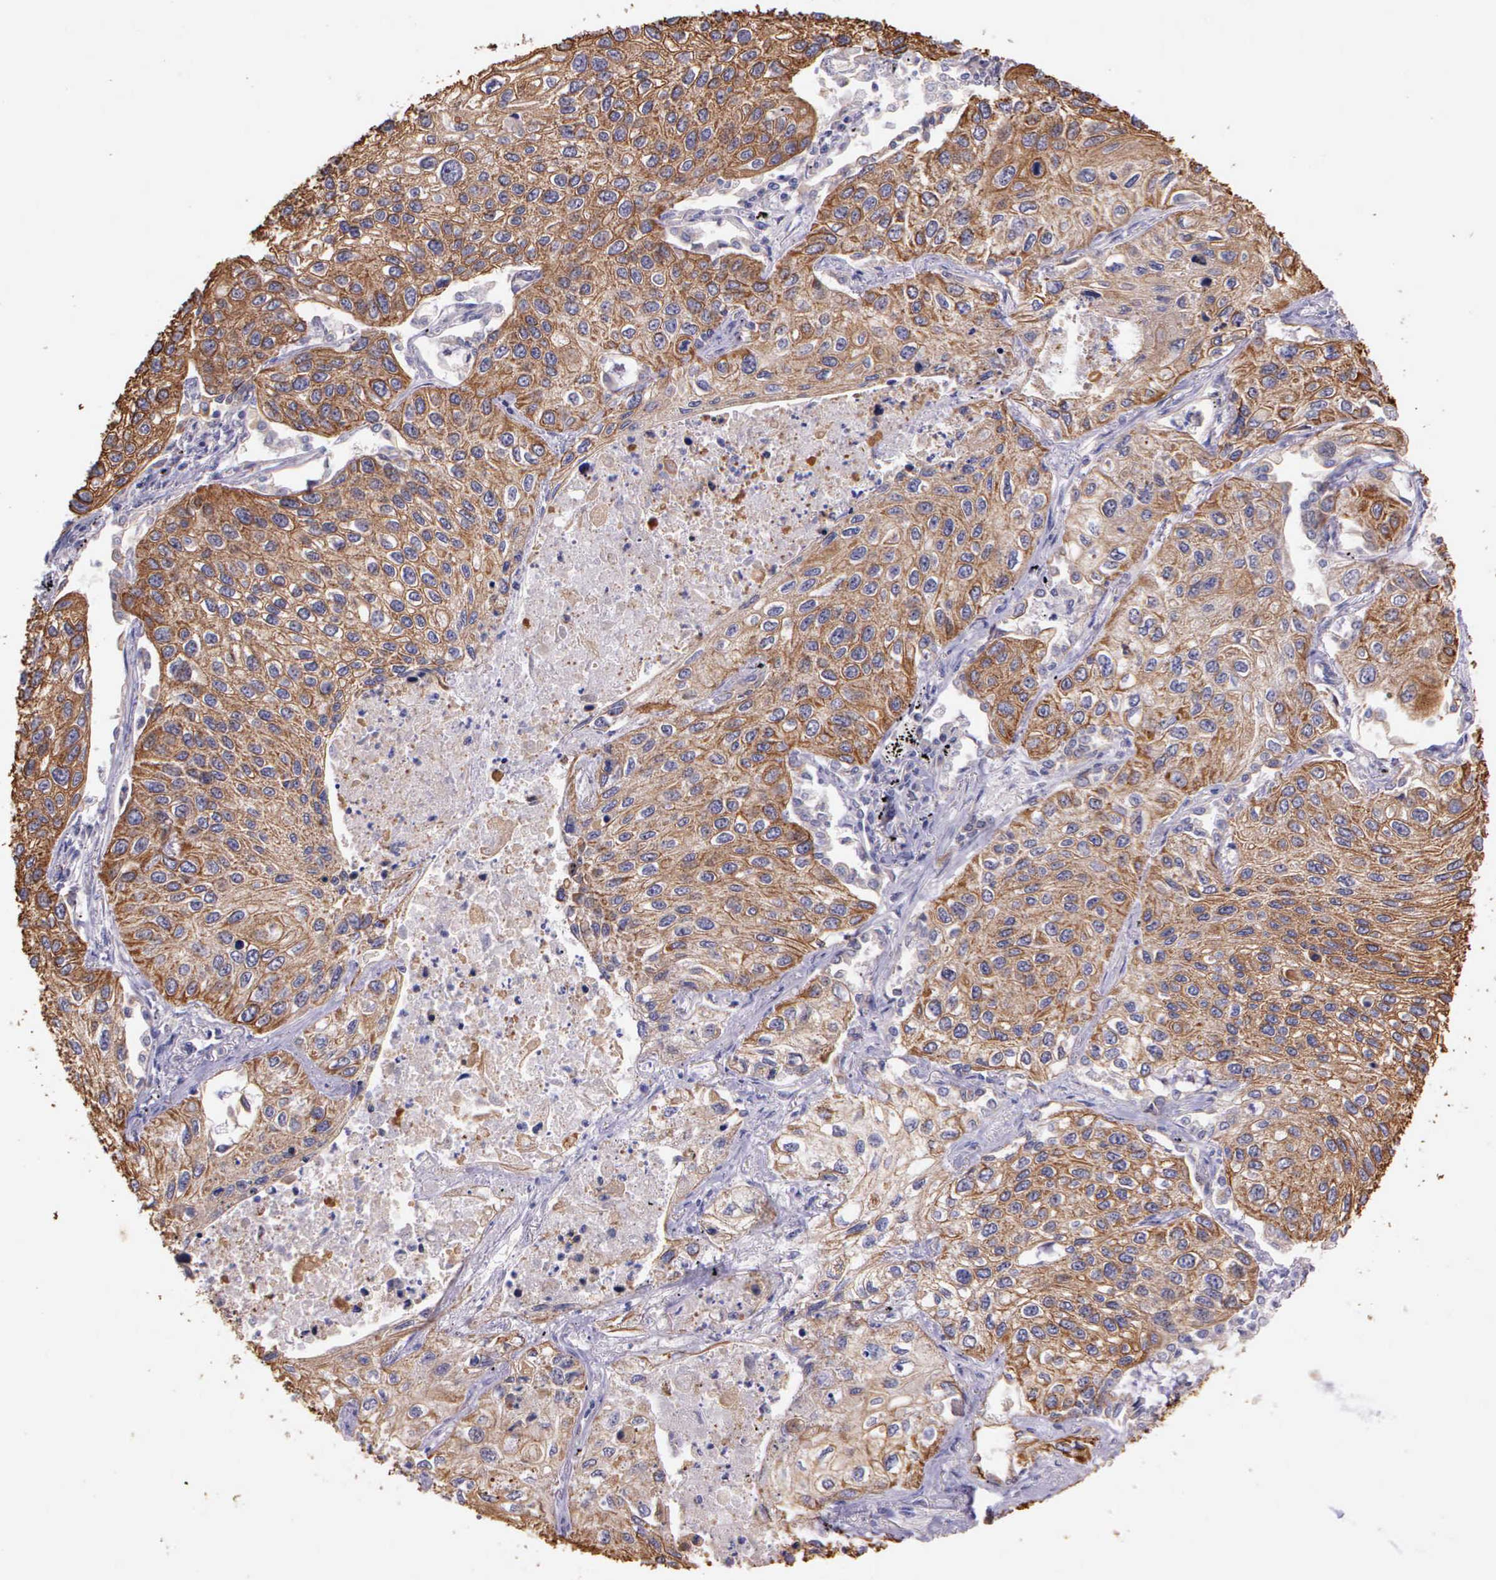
{"staining": {"intensity": "moderate", "quantity": ">75%", "location": "cytoplasmic/membranous"}, "tissue": "lung cancer", "cell_type": "Tumor cells", "image_type": "cancer", "snomed": [{"axis": "morphology", "description": "Squamous cell carcinoma, NOS"}, {"axis": "topography", "description": "Lung"}], "caption": "Immunohistochemistry staining of lung cancer, which exhibits medium levels of moderate cytoplasmic/membranous staining in approximately >75% of tumor cells indicating moderate cytoplasmic/membranous protein expression. The staining was performed using DAB (brown) for protein detection and nuclei were counterstained in hematoxylin (blue).", "gene": "IGBP1", "patient": {"sex": "male", "age": 75}}